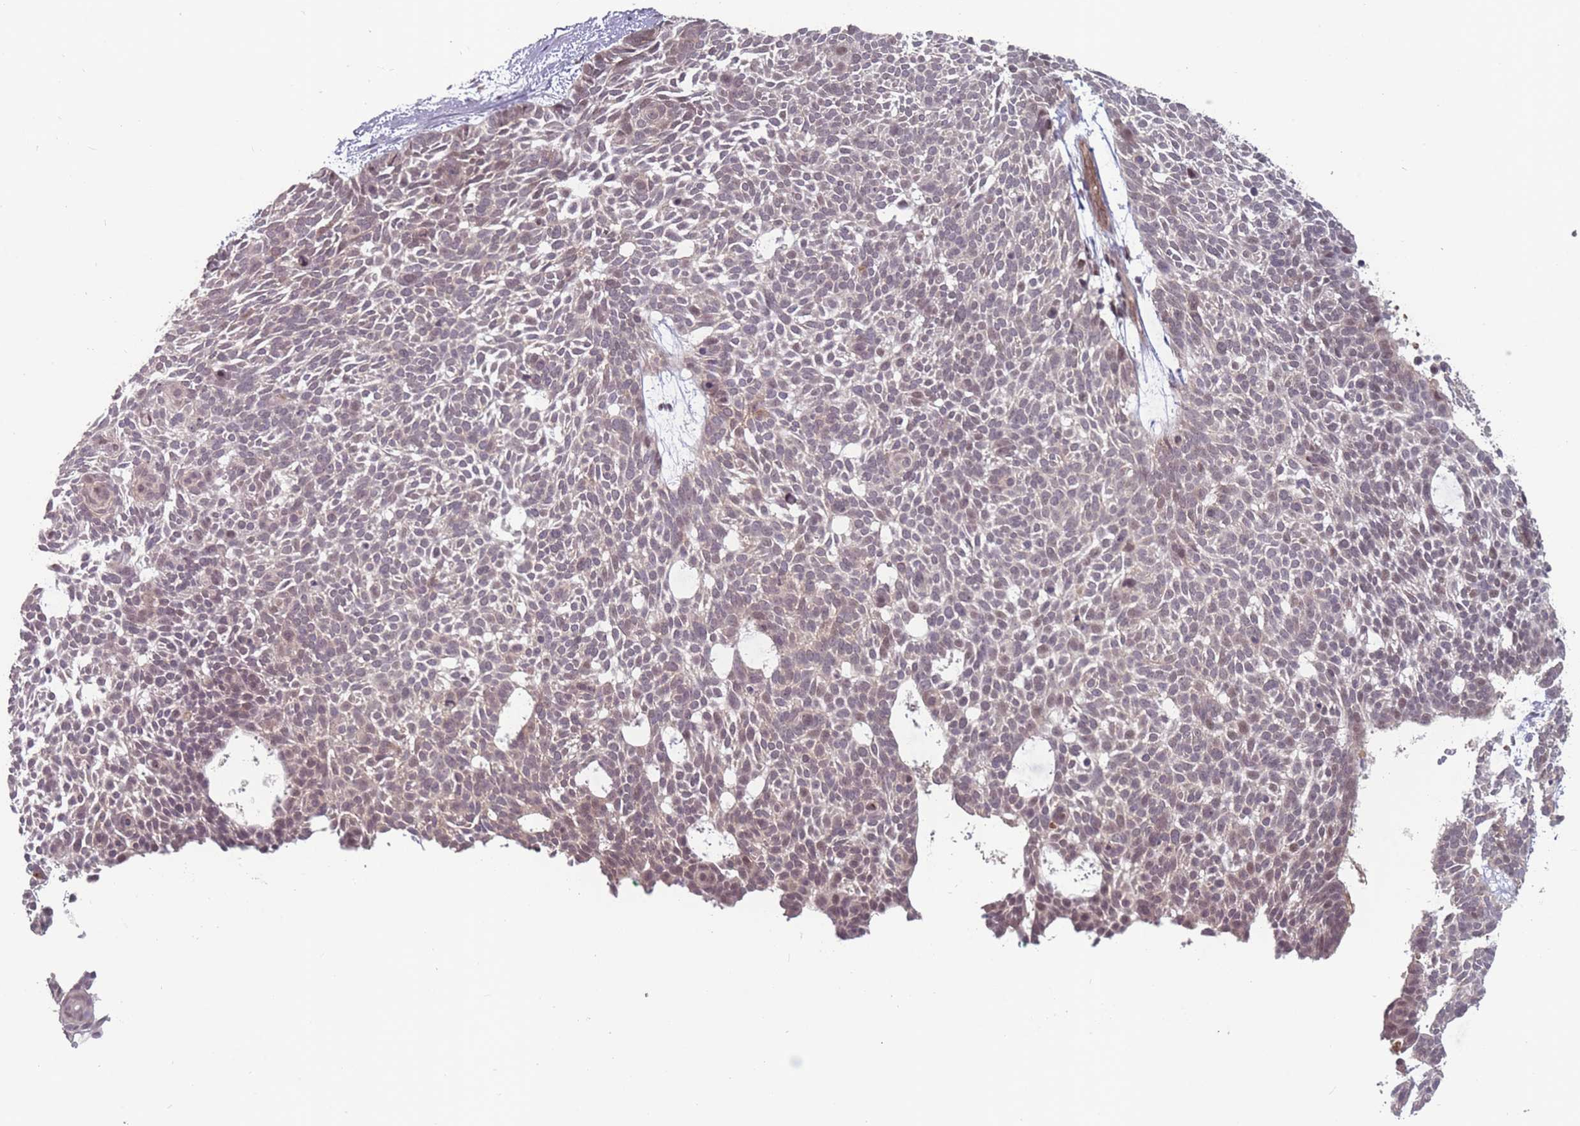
{"staining": {"intensity": "moderate", "quantity": "25%-75%", "location": "nuclear"}, "tissue": "skin cancer", "cell_type": "Tumor cells", "image_type": "cancer", "snomed": [{"axis": "morphology", "description": "Basal cell carcinoma"}, {"axis": "topography", "description": "Skin"}], "caption": "Brown immunohistochemical staining in skin cancer (basal cell carcinoma) displays moderate nuclear staining in about 25%-75% of tumor cells.", "gene": "CNTRL", "patient": {"sex": "male", "age": 61}}